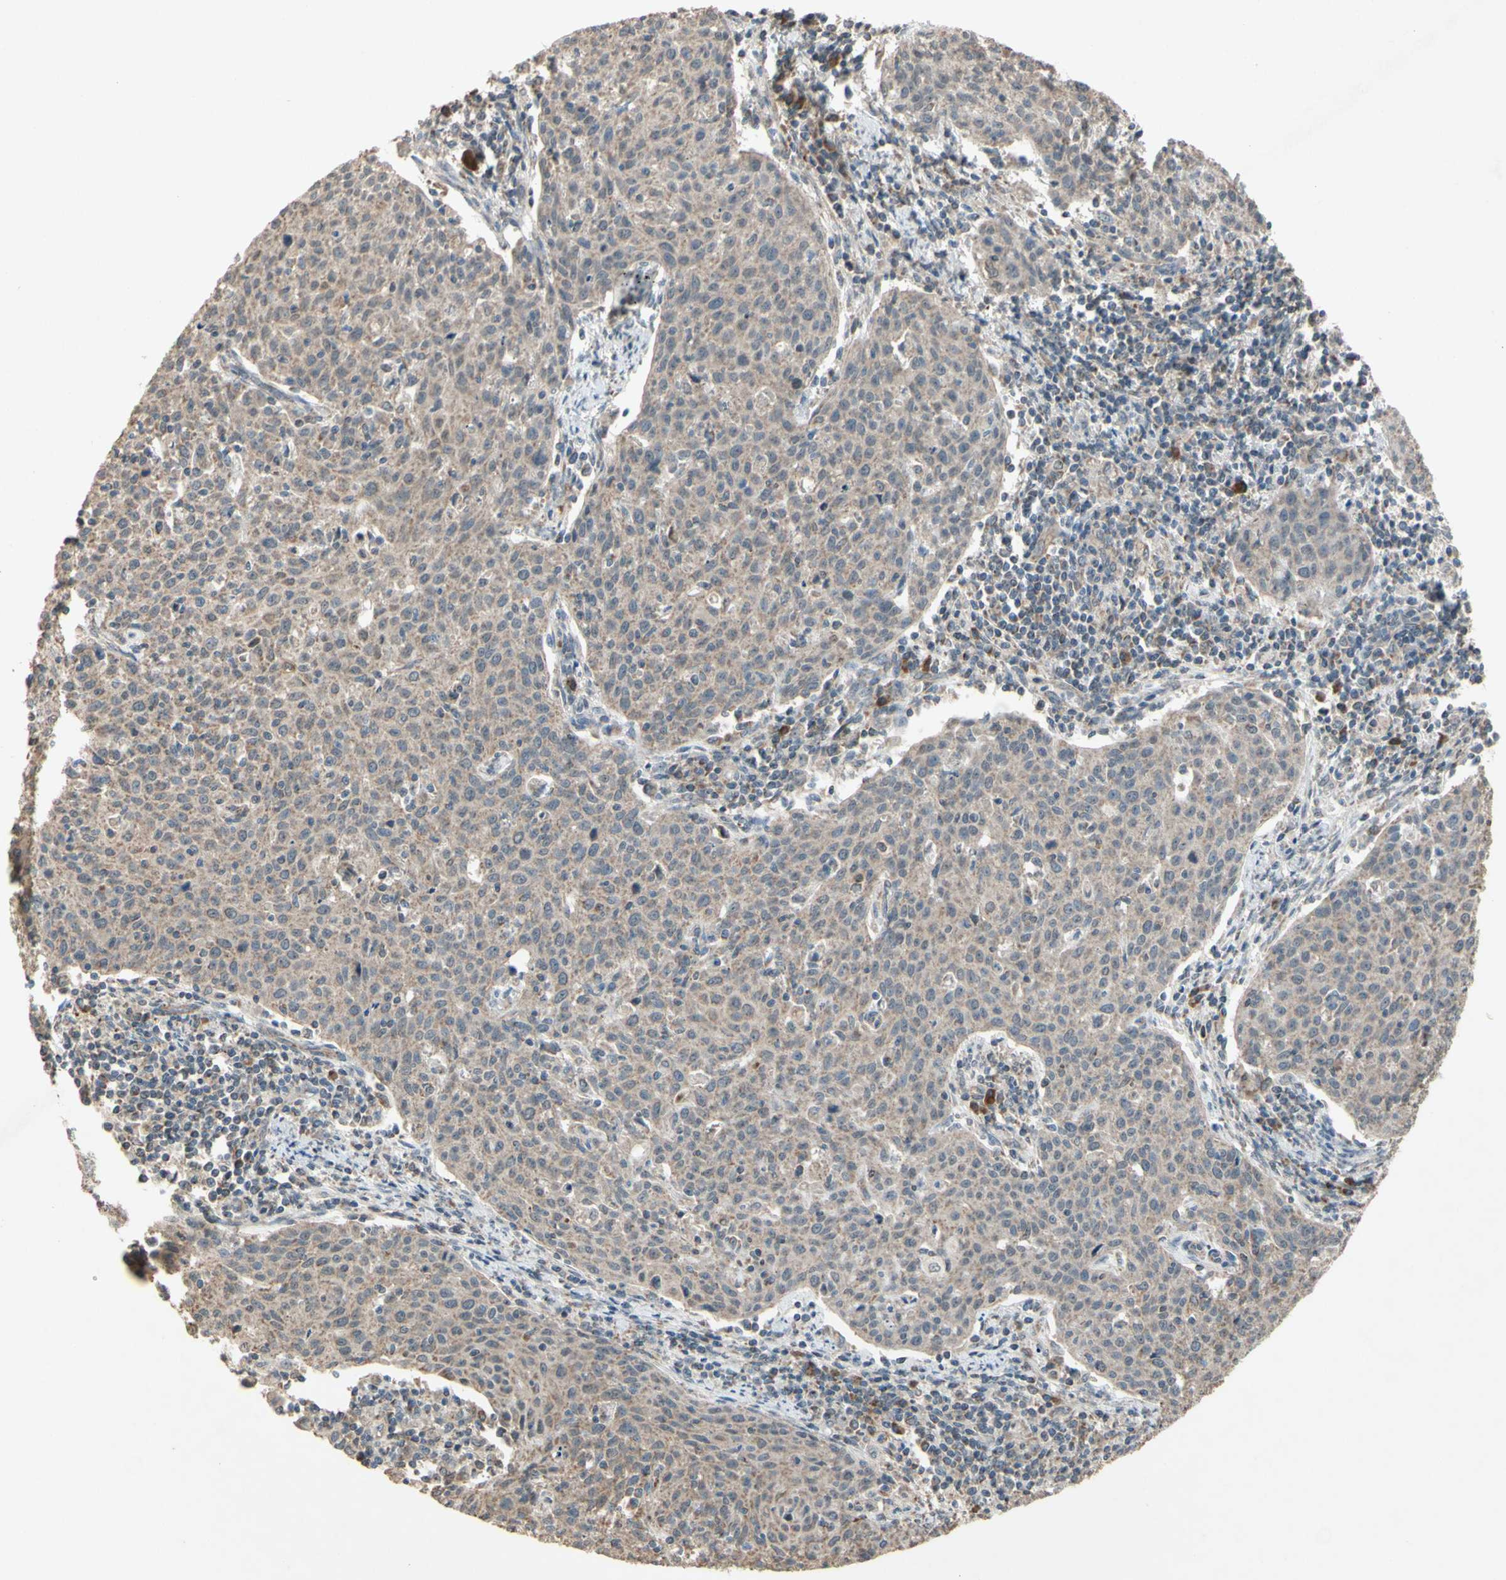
{"staining": {"intensity": "weak", "quantity": ">75%", "location": "cytoplasmic/membranous"}, "tissue": "cervical cancer", "cell_type": "Tumor cells", "image_type": "cancer", "snomed": [{"axis": "morphology", "description": "Squamous cell carcinoma, NOS"}, {"axis": "topography", "description": "Cervix"}], "caption": "Immunohistochemistry staining of cervical squamous cell carcinoma, which exhibits low levels of weak cytoplasmic/membranous expression in about >75% of tumor cells indicating weak cytoplasmic/membranous protein expression. The staining was performed using DAB (3,3'-diaminobenzidine) (brown) for protein detection and nuclei were counterstained in hematoxylin (blue).", "gene": "CD164", "patient": {"sex": "female", "age": 38}}